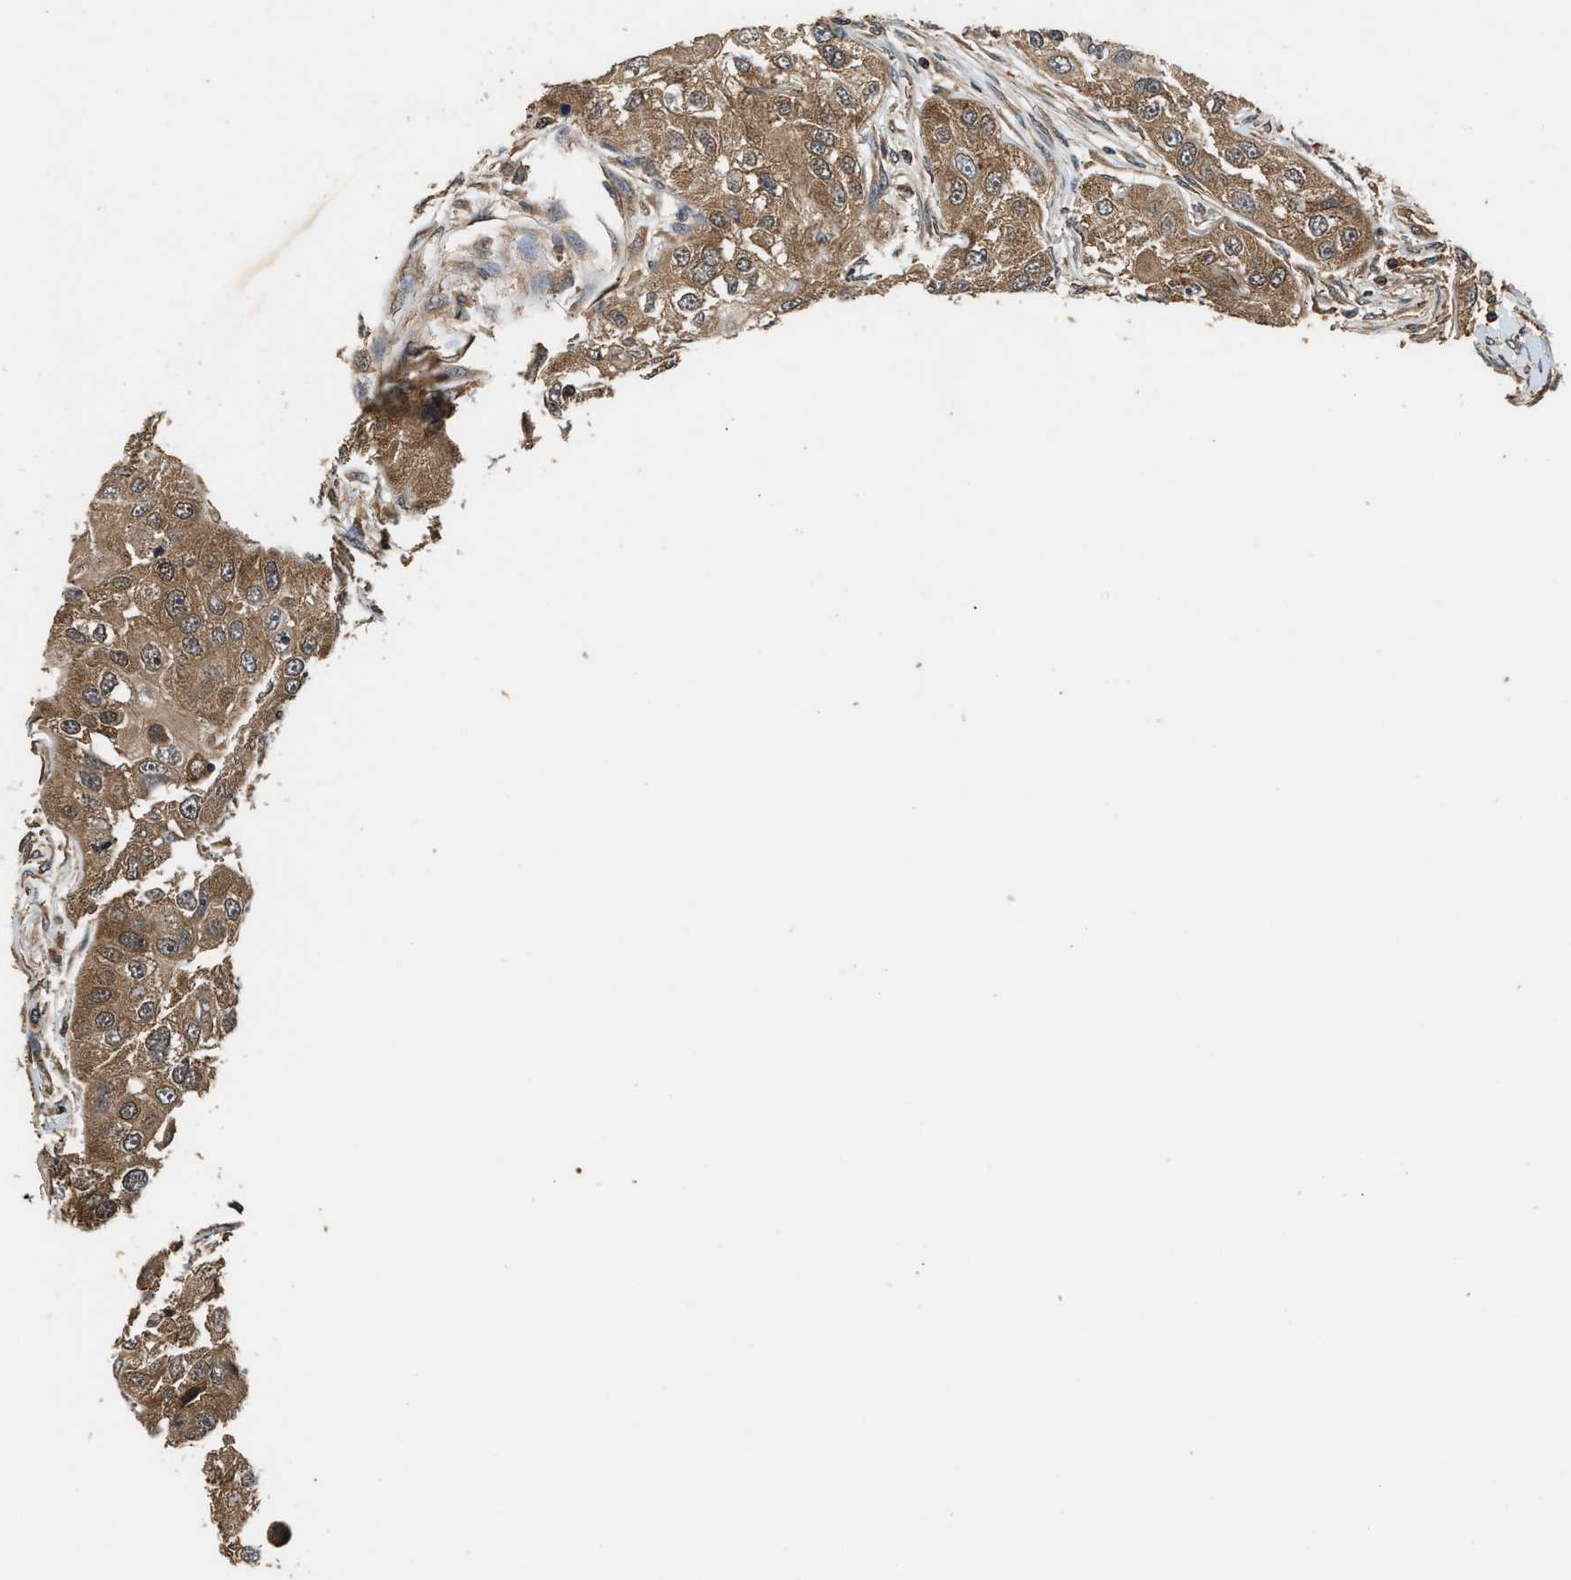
{"staining": {"intensity": "strong", "quantity": ">75%", "location": "cytoplasmic/membranous"}, "tissue": "head and neck cancer", "cell_type": "Tumor cells", "image_type": "cancer", "snomed": [{"axis": "morphology", "description": "Normal tissue, NOS"}, {"axis": "morphology", "description": "Squamous cell carcinoma, NOS"}, {"axis": "topography", "description": "Skeletal muscle"}, {"axis": "topography", "description": "Head-Neck"}], "caption": "Strong cytoplasmic/membranous expression for a protein is appreciated in approximately >75% of tumor cells of head and neck cancer (squamous cell carcinoma) using immunohistochemistry (IHC).", "gene": "DNAJC2", "patient": {"sex": "male", "age": 51}}